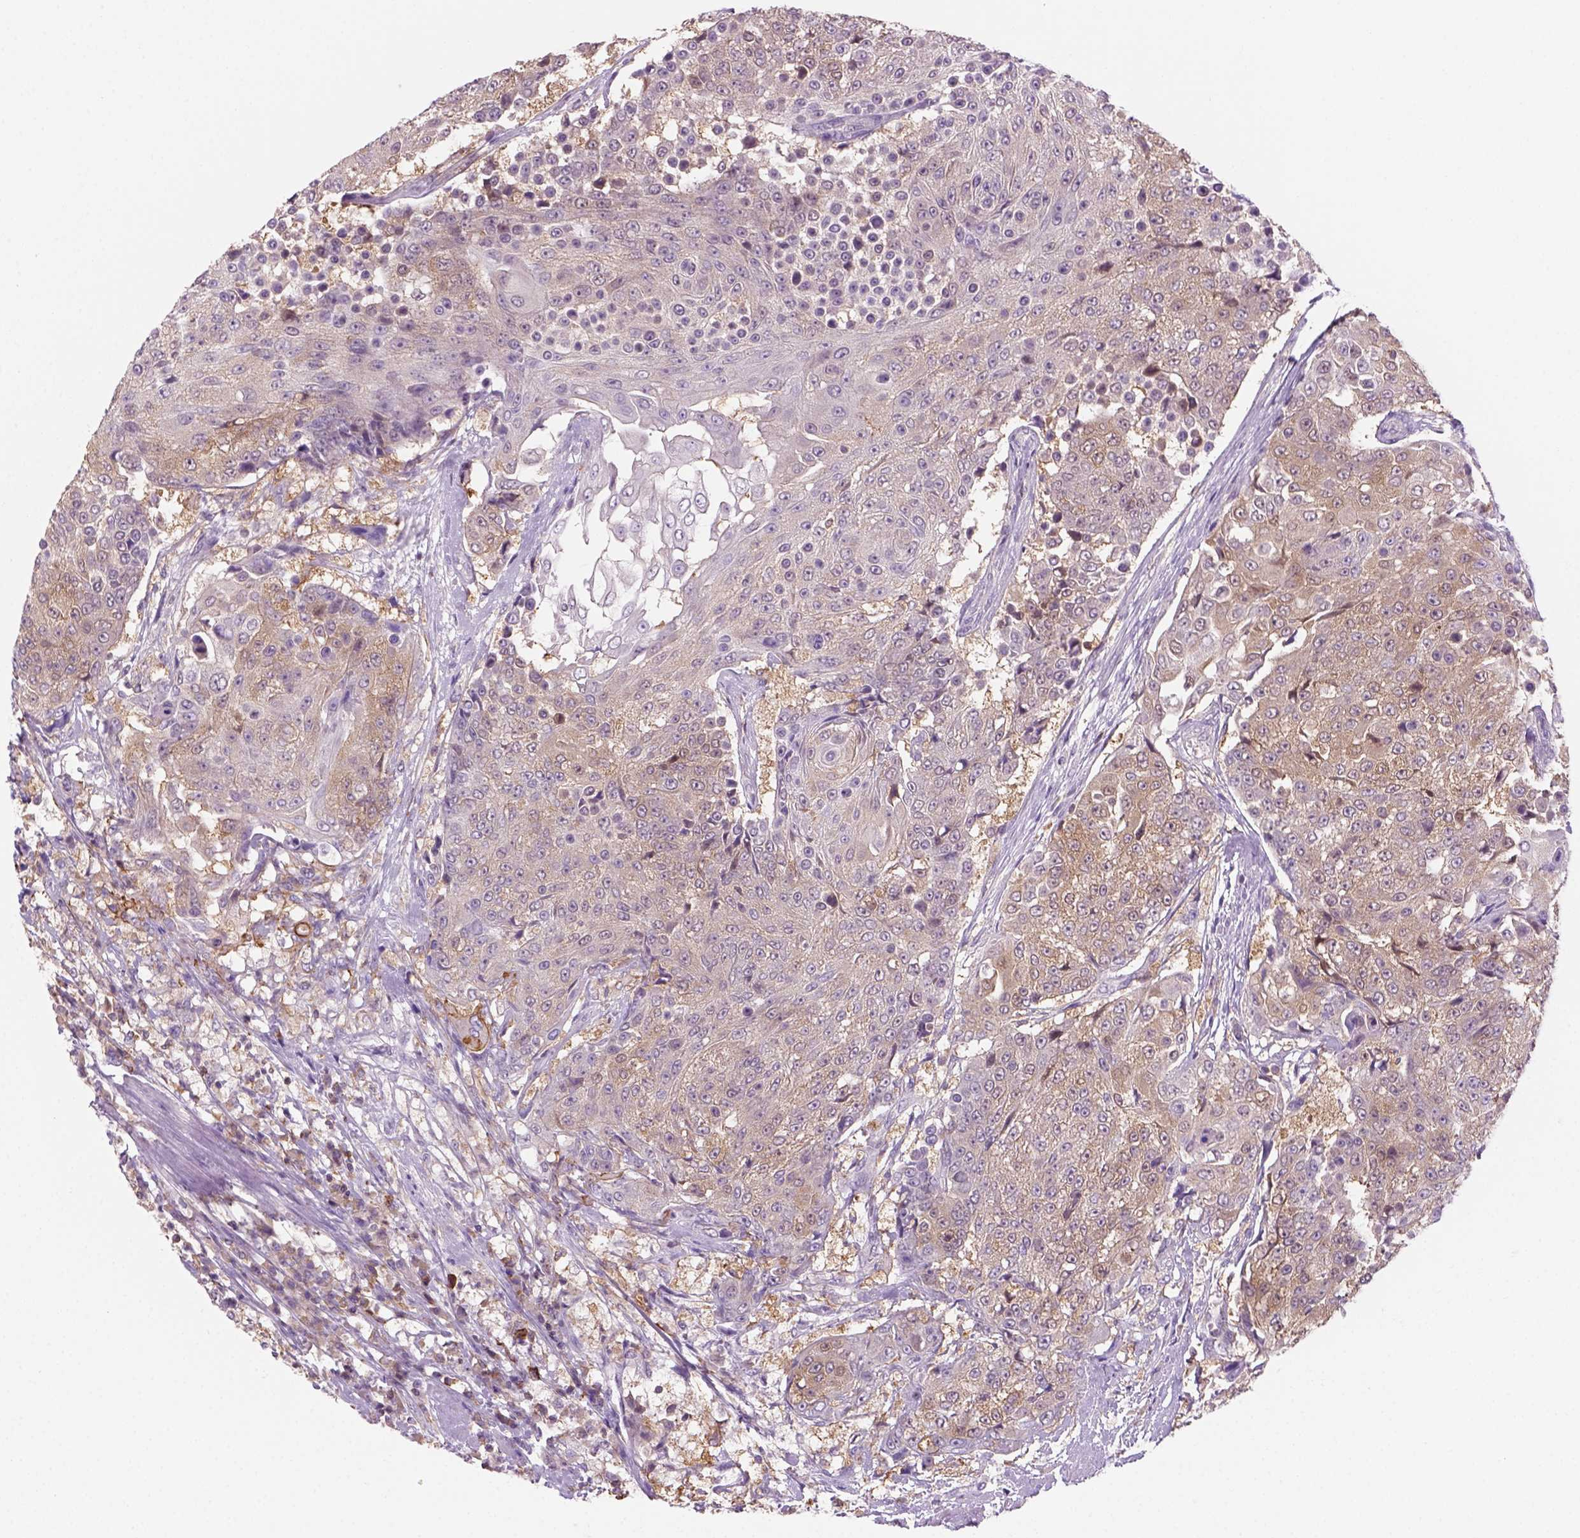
{"staining": {"intensity": "moderate", "quantity": "<25%", "location": "cytoplasmic/membranous"}, "tissue": "urothelial cancer", "cell_type": "Tumor cells", "image_type": "cancer", "snomed": [{"axis": "morphology", "description": "Urothelial carcinoma, High grade"}, {"axis": "topography", "description": "Urinary bladder"}], "caption": "Brown immunohistochemical staining in human urothelial cancer displays moderate cytoplasmic/membranous positivity in about <25% of tumor cells.", "gene": "GOT1", "patient": {"sex": "female", "age": 63}}